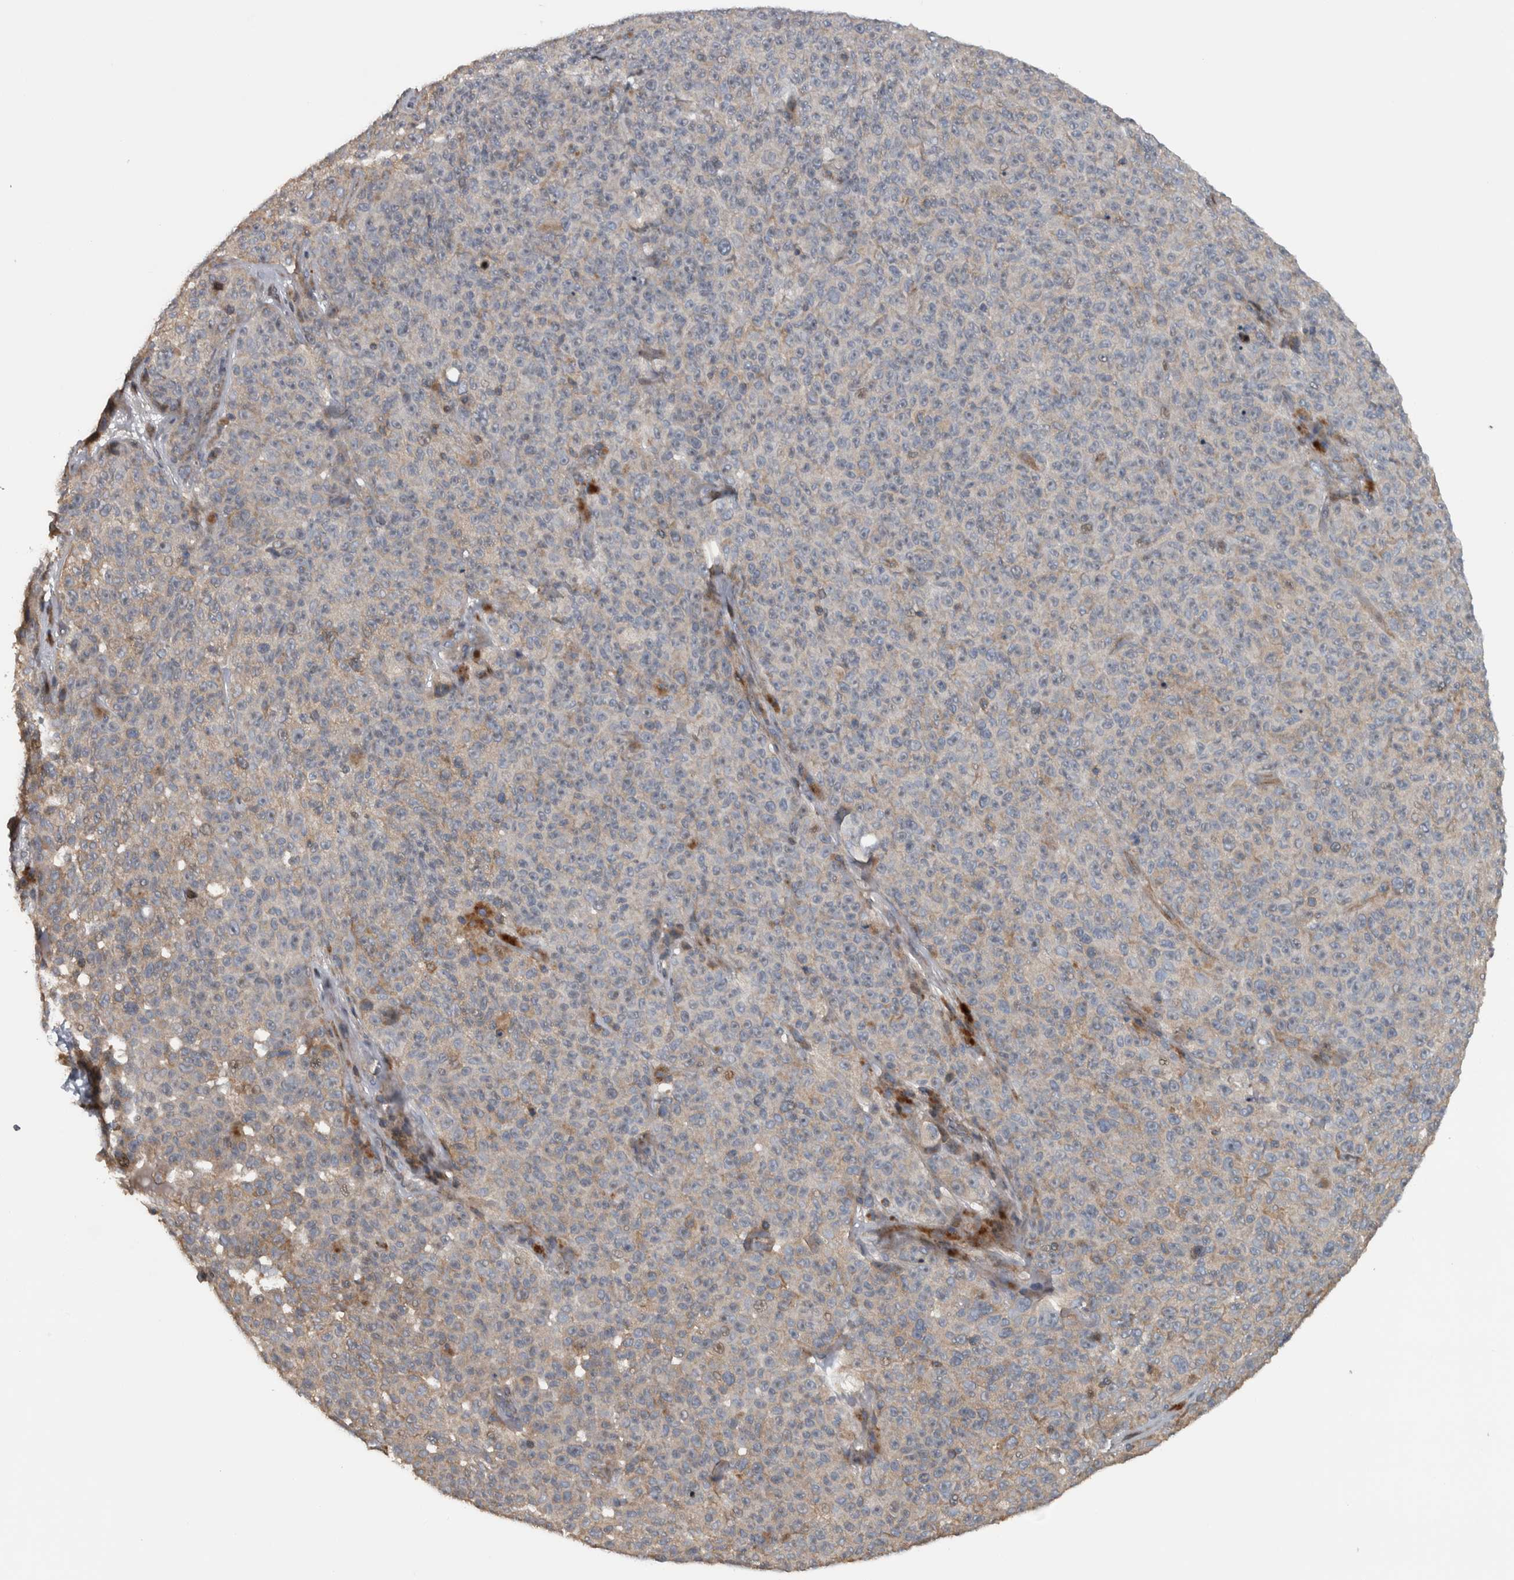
{"staining": {"intensity": "weak", "quantity": "<25%", "location": "cytoplasmic/membranous"}, "tissue": "melanoma", "cell_type": "Tumor cells", "image_type": "cancer", "snomed": [{"axis": "morphology", "description": "Malignant melanoma, NOS"}, {"axis": "topography", "description": "Skin"}], "caption": "Tumor cells are negative for protein expression in human malignant melanoma. (DAB immunohistochemistry (IHC), high magnification).", "gene": "BAIAP2L1", "patient": {"sex": "female", "age": 82}}